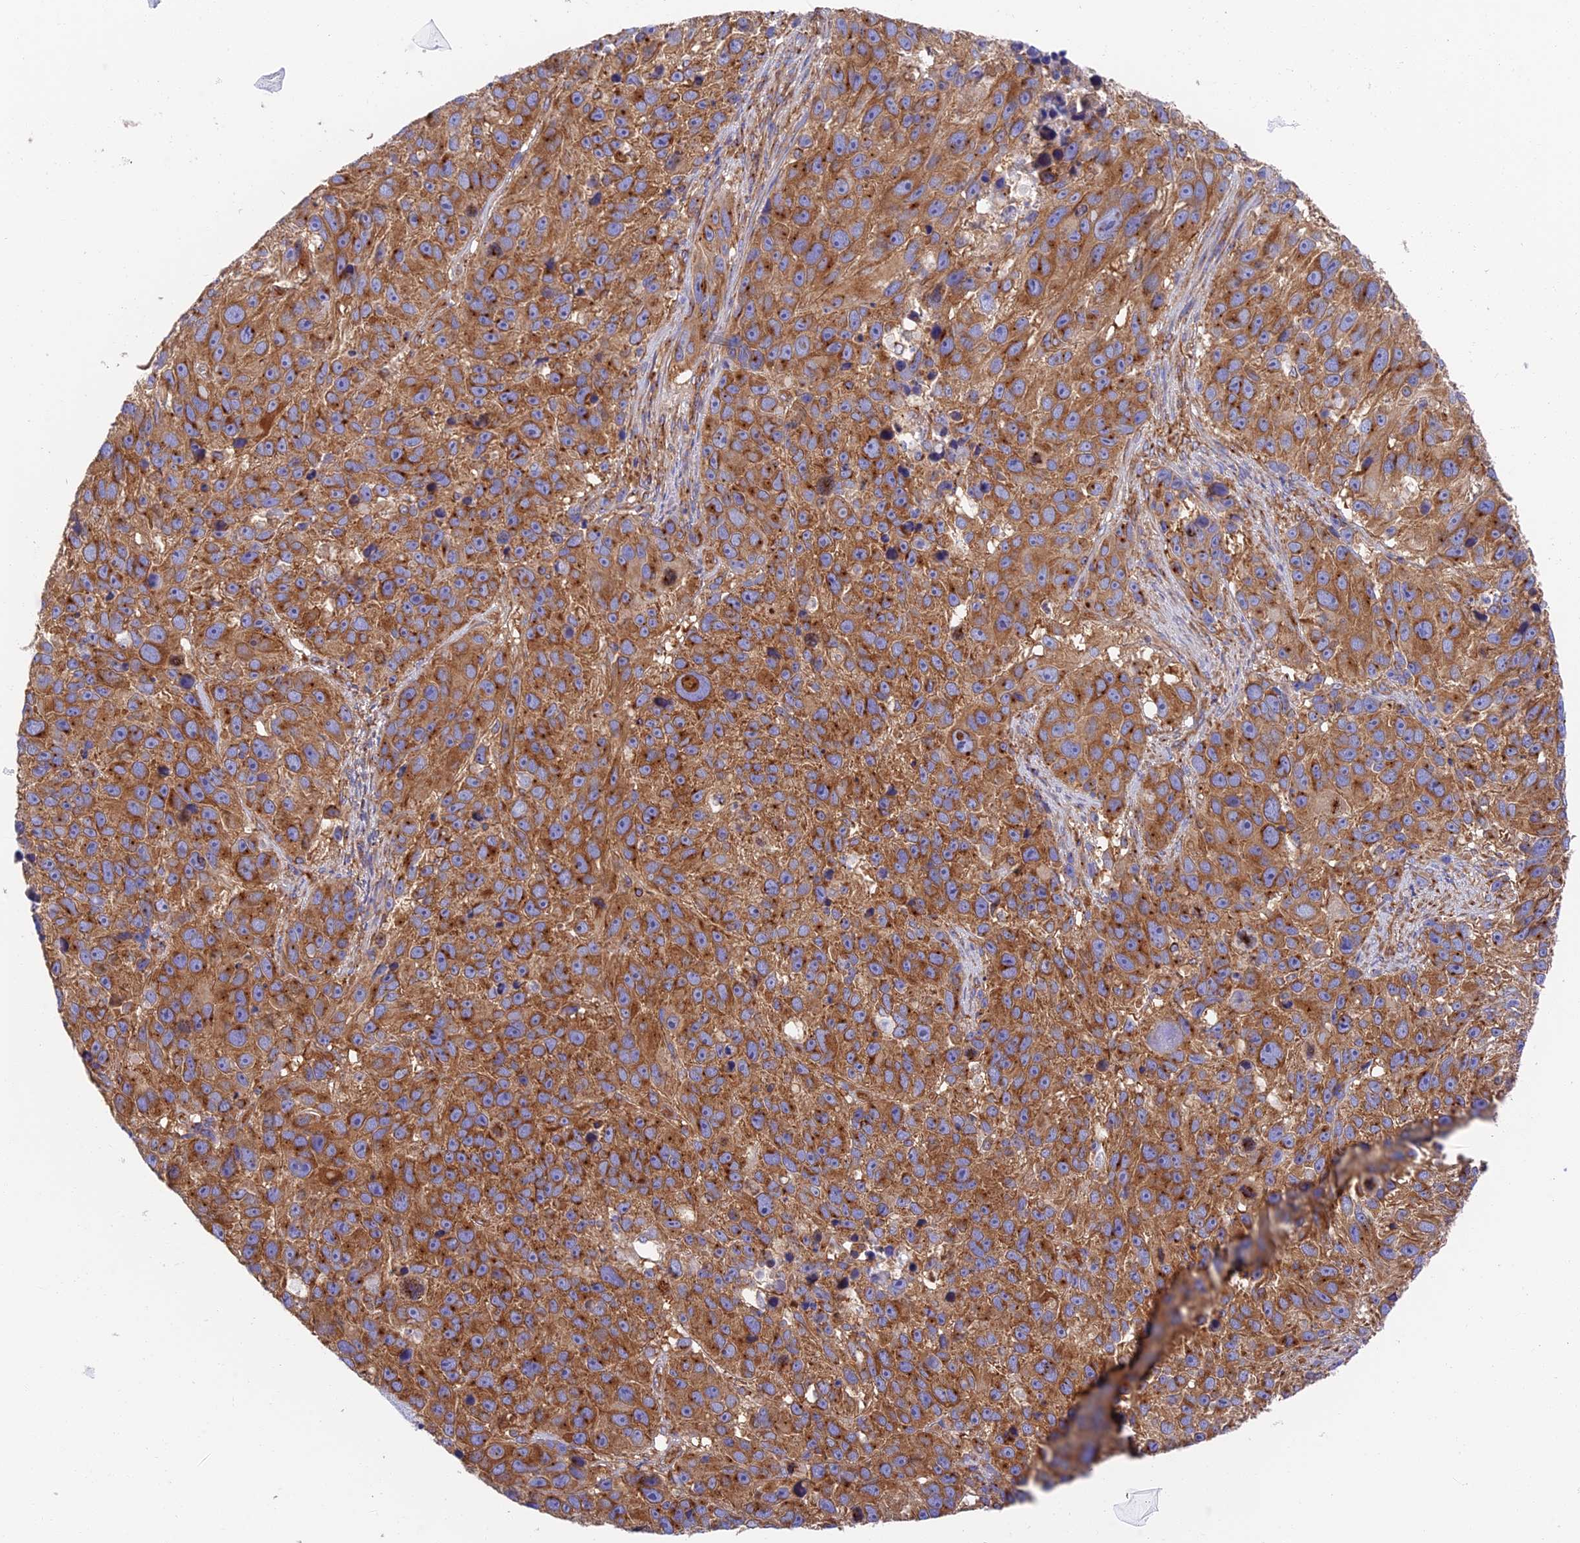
{"staining": {"intensity": "moderate", "quantity": ">75%", "location": "cytoplasmic/membranous"}, "tissue": "melanoma", "cell_type": "Tumor cells", "image_type": "cancer", "snomed": [{"axis": "morphology", "description": "Malignant melanoma, NOS"}, {"axis": "topography", "description": "Skin"}], "caption": "IHC micrograph of human melanoma stained for a protein (brown), which shows medium levels of moderate cytoplasmic/membranous expression in approximately >75% of tumor cells.", "gene": "DCTN2", "patient": {"sex": "male", "age": 84}}